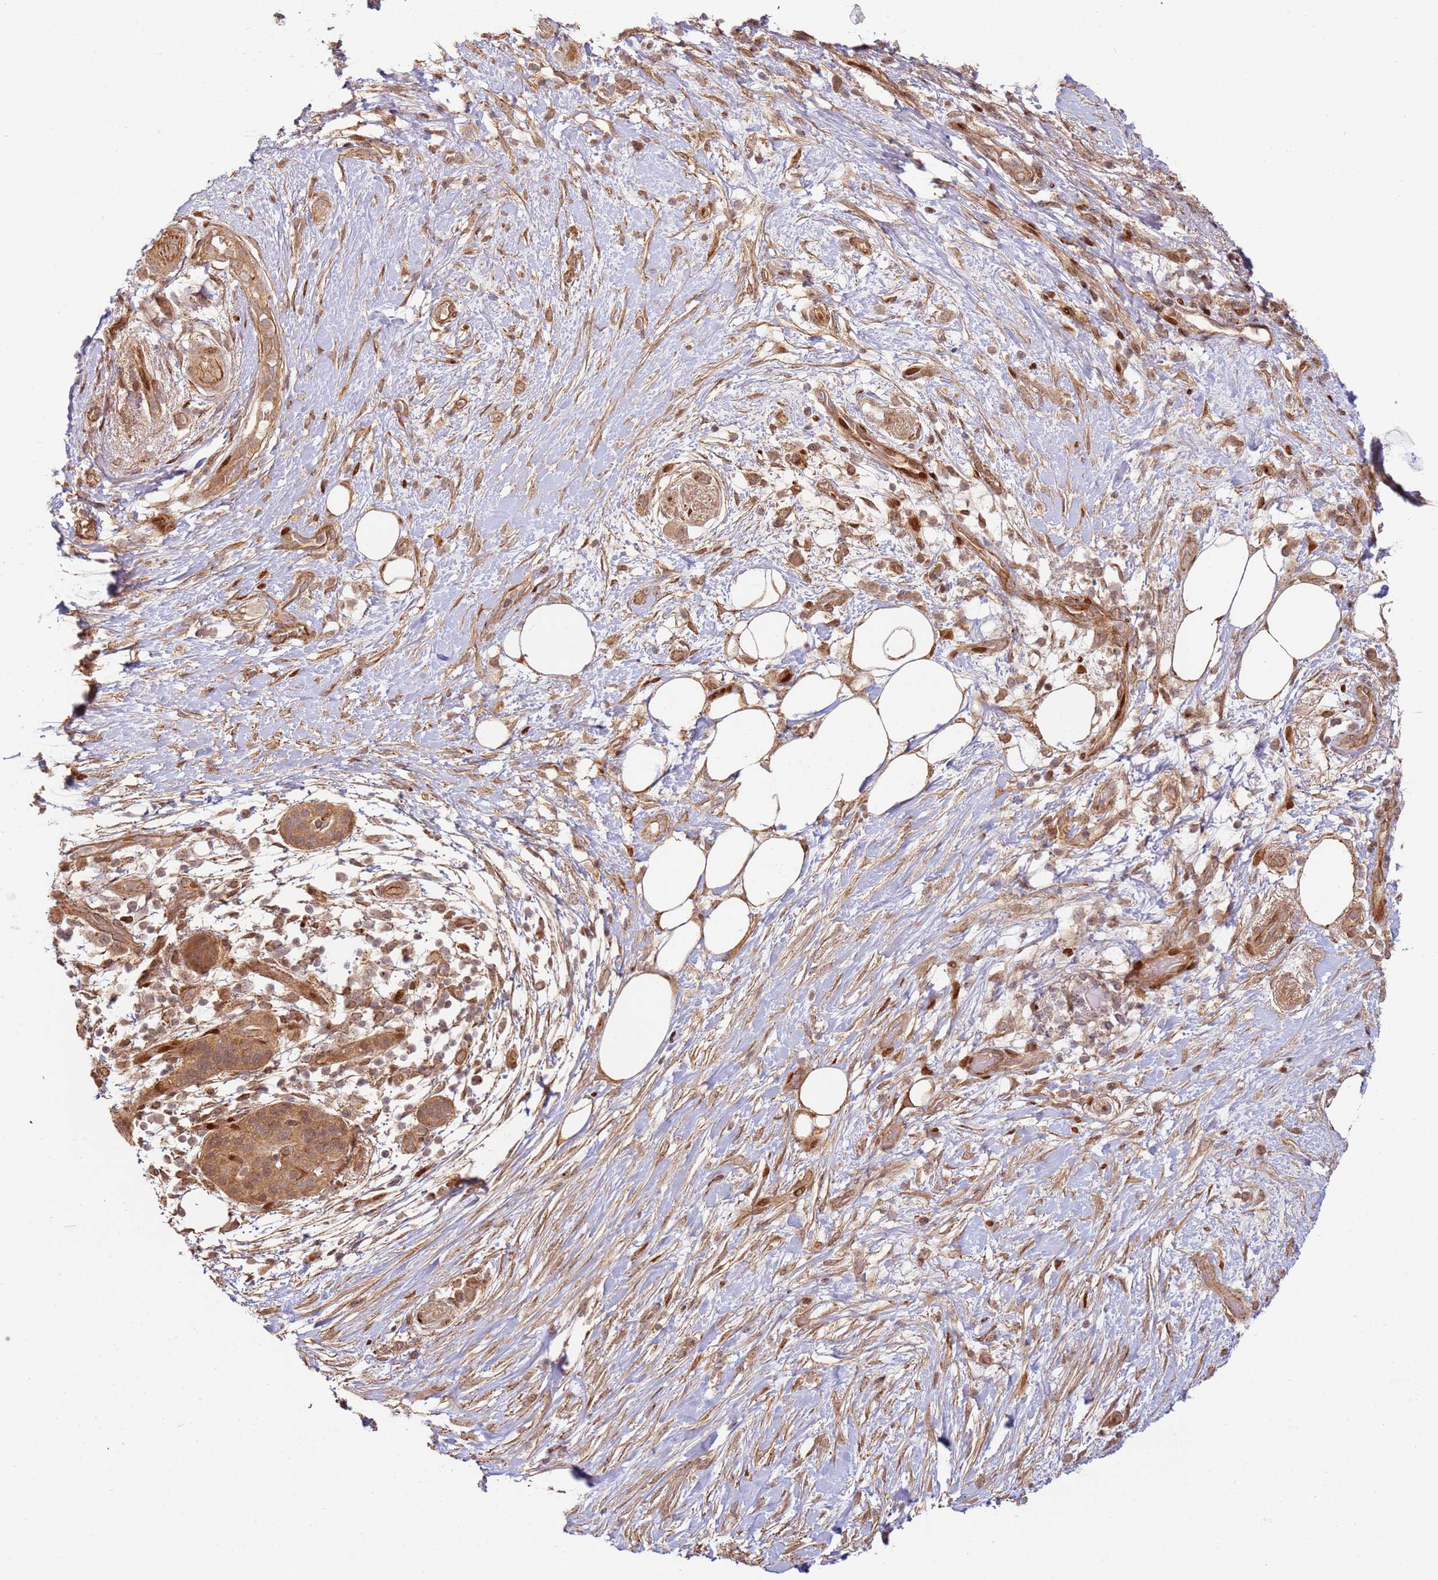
{"staining": {"intensity": "moderate", "quantity": ">75%", "location": "cytoplasmic/membranous"}, "tissue": "pancreatic cancer", "cell_type": "Tumor cells", "image_type": "cancer", "snomed": [{"axis": "morphology", "description": "Adenocarcinoma, NOS"}, {"axis": "topography", "description": "Pancreas"}], "caption": "Pancreatic cancer was stained to show a protein in brown. There is medium levels of moderate cytoplasmic/membranous expression in about >75% of tumor cells. Immunohistochemistry (ihc) stains the protein in brown and the nuclei are stained blue.", "gene": "TMEM233", "patient": {"sex": "female", "age": 72}}